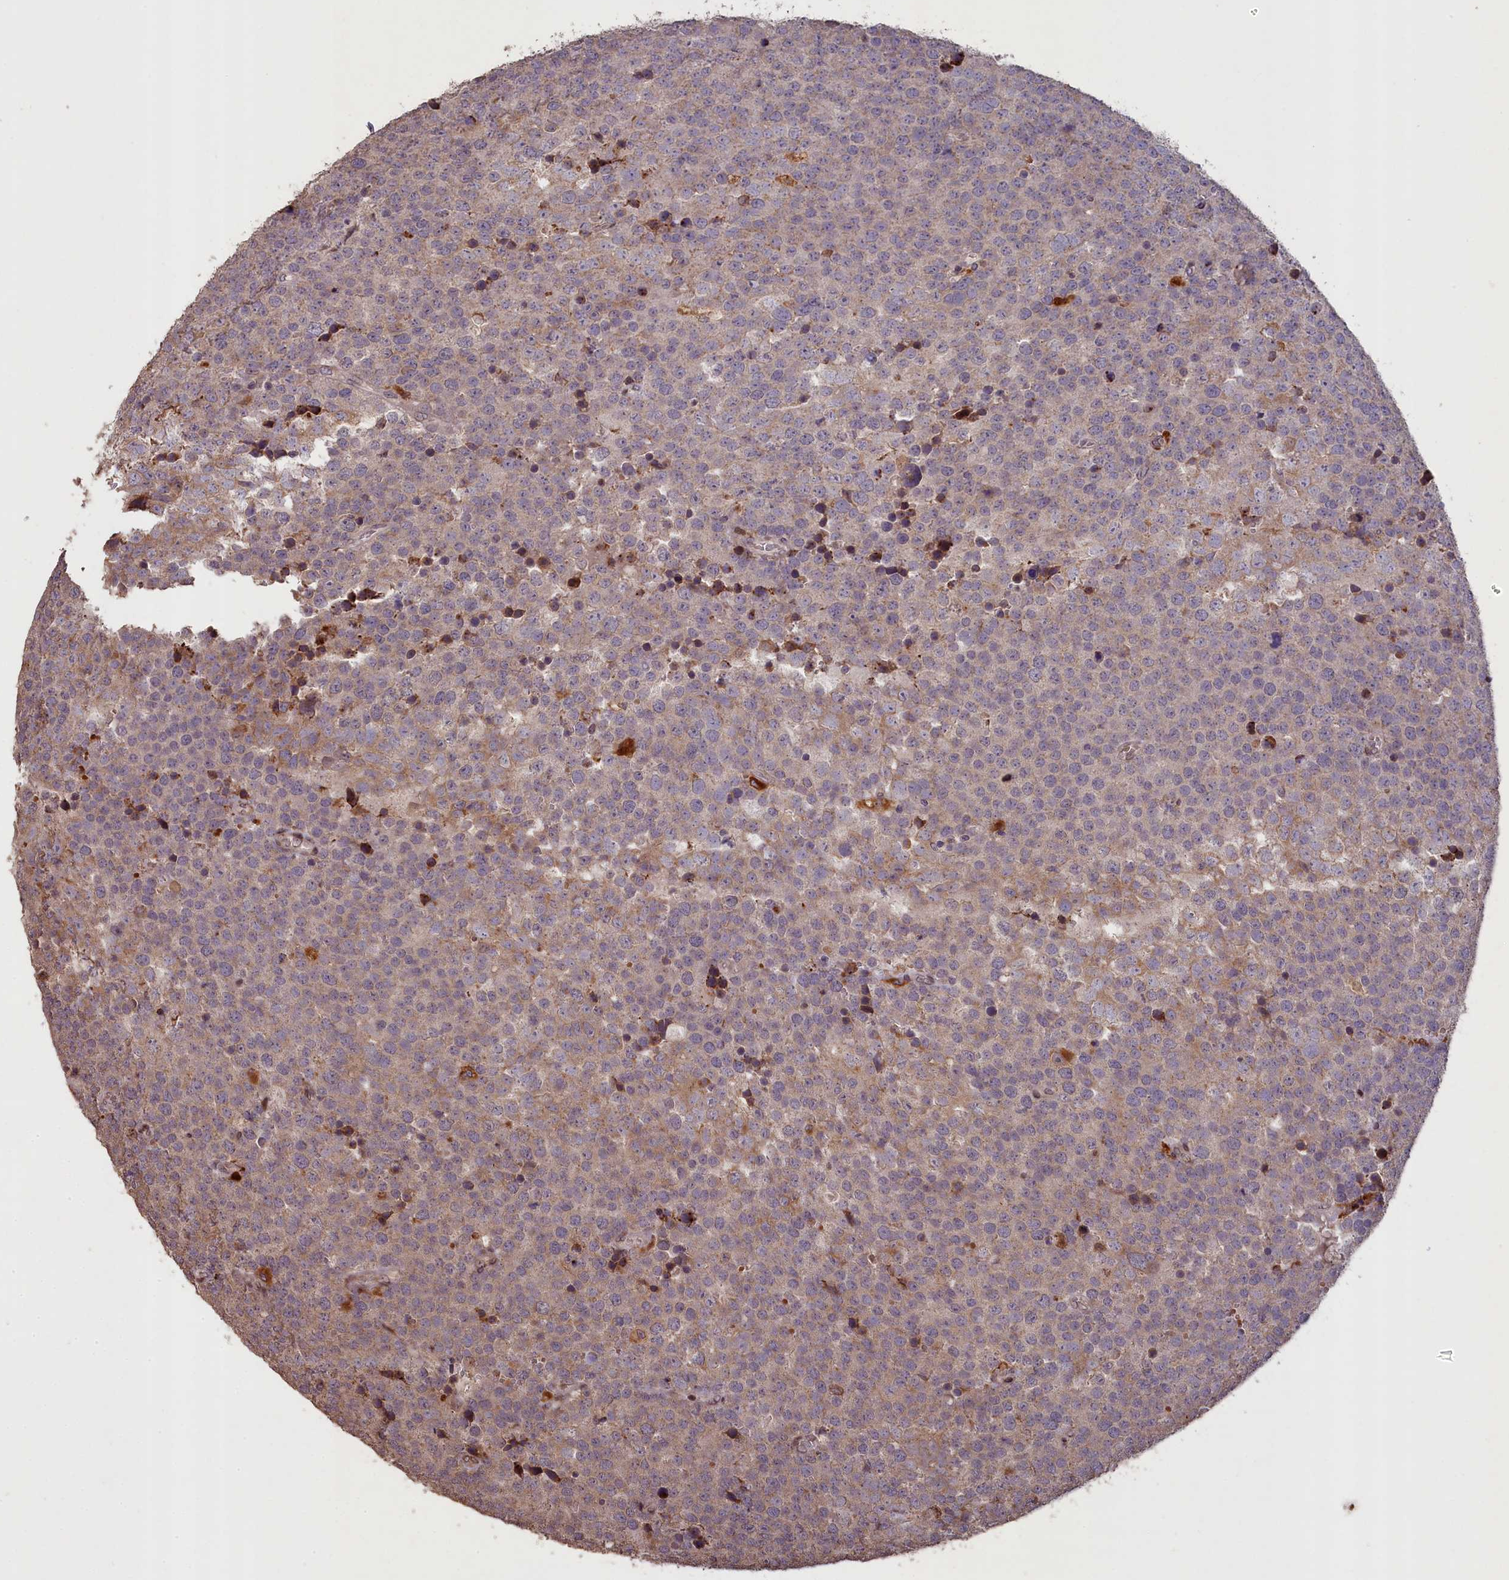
{"staining": {"intensity": "weak", "quantity": "25%-75%", "location": "cytoplasmic/membranous"}, "tissue": "testis cancer", "cell_type": "Tumor cells", "image_type": "cancer", "snomed": [{"axis": "morphology", "description": "Seminoma, NOS"}, {"axis": "topography", "description": "Testis"}], "caption": "Tumor cells demonstrate low levels of weak cytoplasmic/membranous staining in about 25%-75% of cells in seminoma (testis). Using DAB (brown) and hematoxylin (blue) stains, captured at high magnification using brightfield microscopy.", "gene": "SLC38A7", "patient": {"sex": "male", "age": 71}}